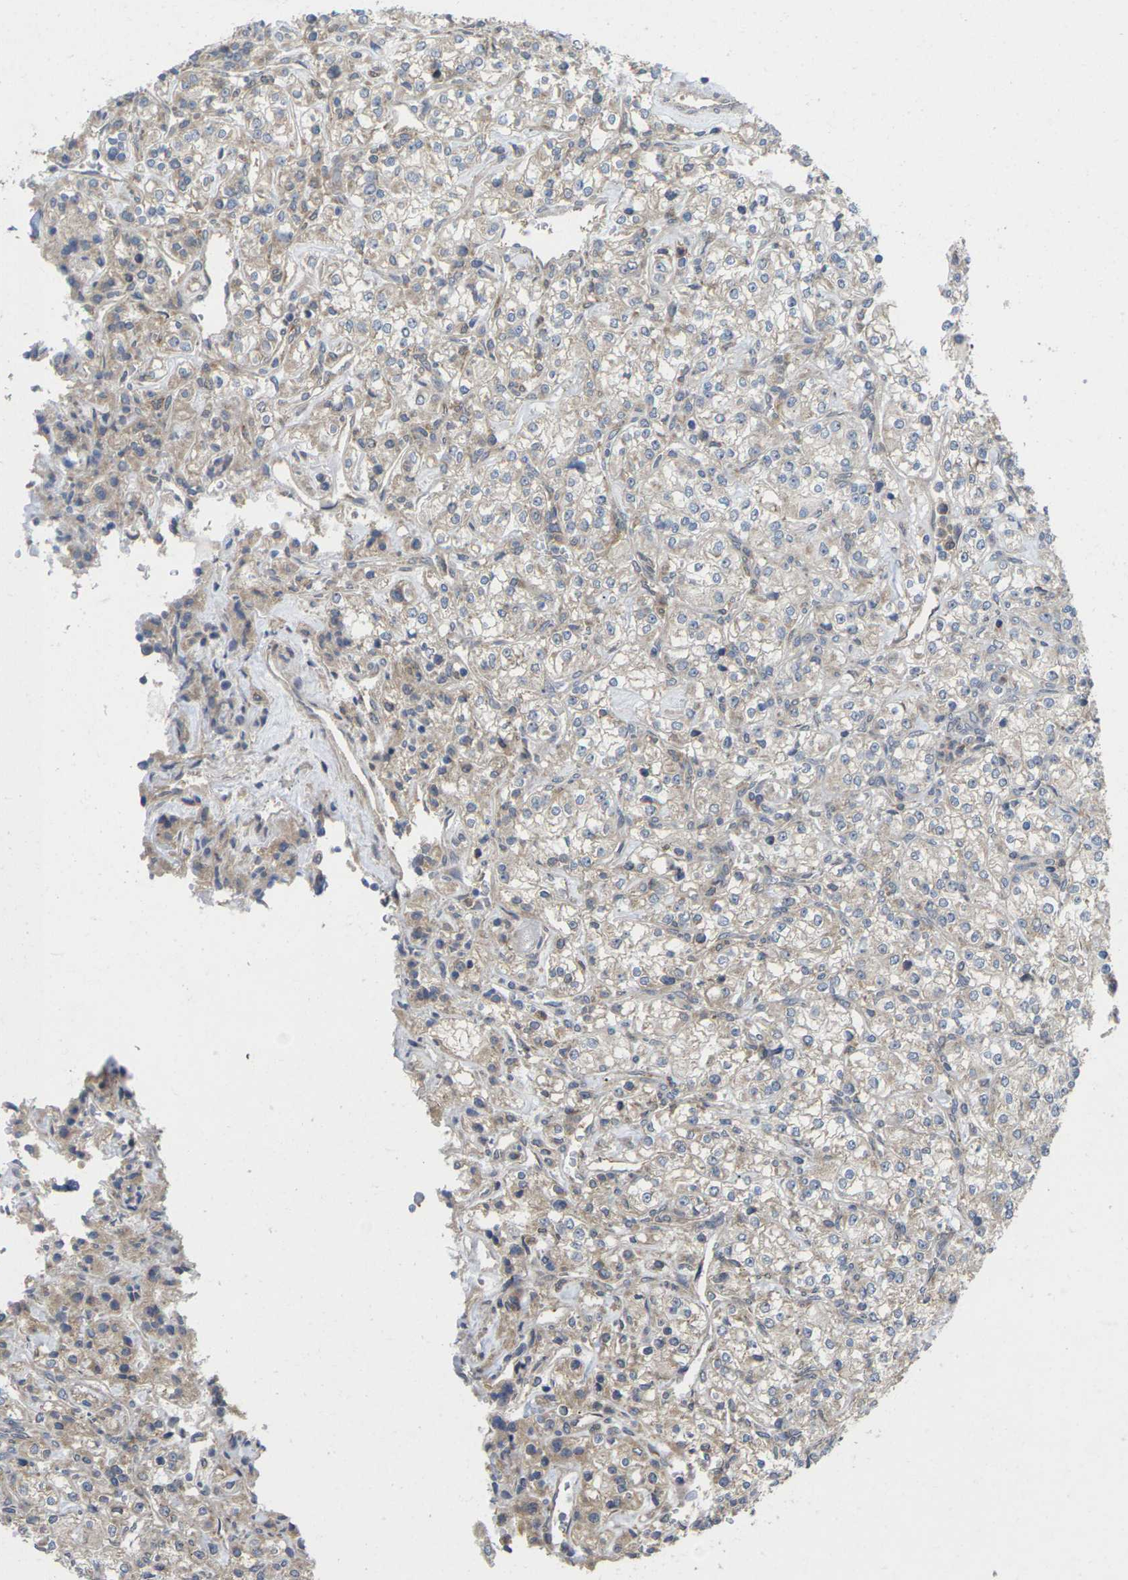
{"staining": {"intensity": "weak", "quantity": "<25%", "location": "cytoplasmic/membranous"}, "tissue": "renal cancer", "cell_type": "Tumor cells", "image_type": "cancer", "snomed": [{"axis": "morphology", "description": "Adenocarcinoma, NOS"}, {"axis": "topography", "description": "Kidney"}], "caption": "This is a image of immunohistochemistry (IHC) staining of renal cancer (adenocarcinoma), which shows no positivity in tumor cells. Nuclei are stained in blue.", "gene": "TIAM1", "patient": {"sex": "male", "age": 77}}